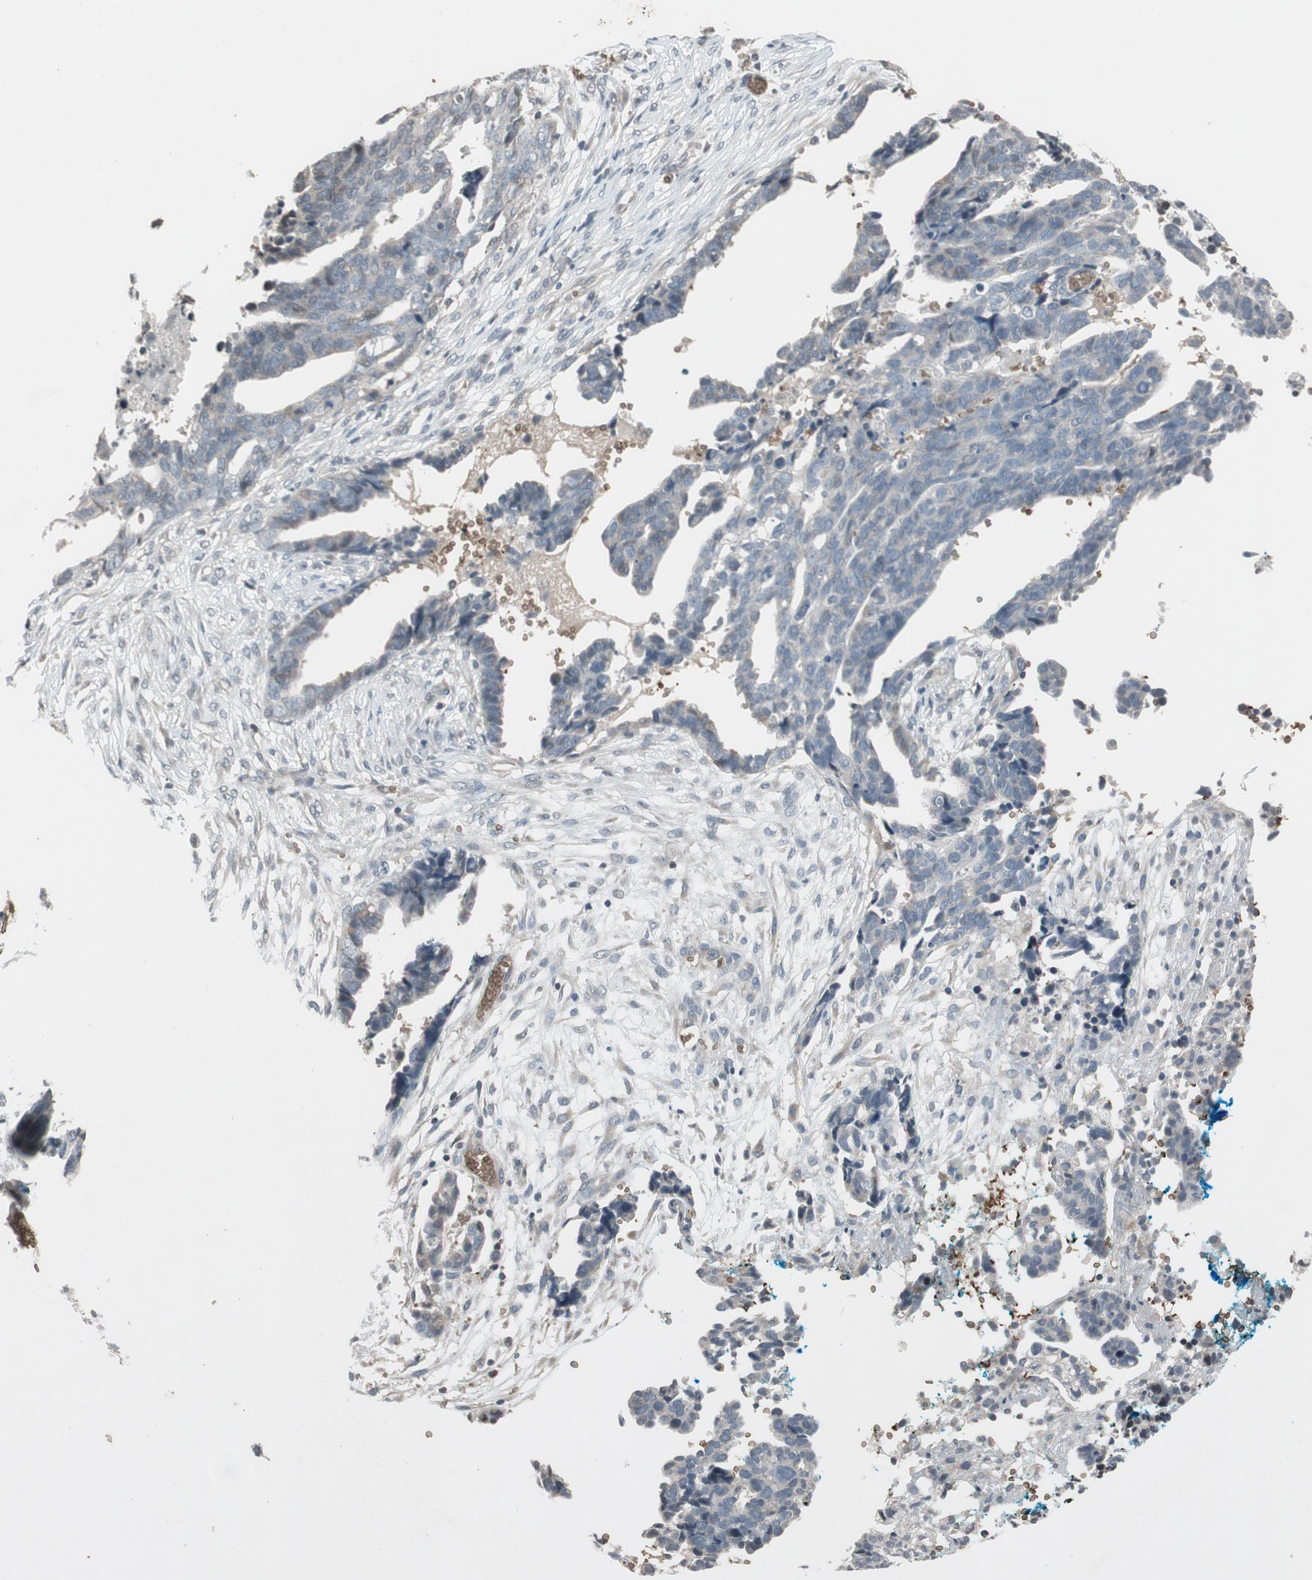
{"staining": {"intensity": "negative", "quantity": "none", "location": "none"}, "tissue": "ovarian cancer", "cell_type": "Tumor cells", "image_type": "cancer", "snomed": [{"axis": "morphology", "description": "Normal tissue, NOS"}, {"axis": "morphology", "description": "Cystadenocarcinoma, serous, NOS"}, {"axis": "topography", "description": "Fallopian tube"}, {"axis": "topography", "description": "Ovary"}], "caption": "High magnification brightfield microscopy of ovarian serous cystadenocarcinoma stained with DAB (brown) and counterstained with hematoxylin (blue): tumor cells show no significant expression.", "gene": "GYPC", "patient": {"sex": "female", "age": 56}}